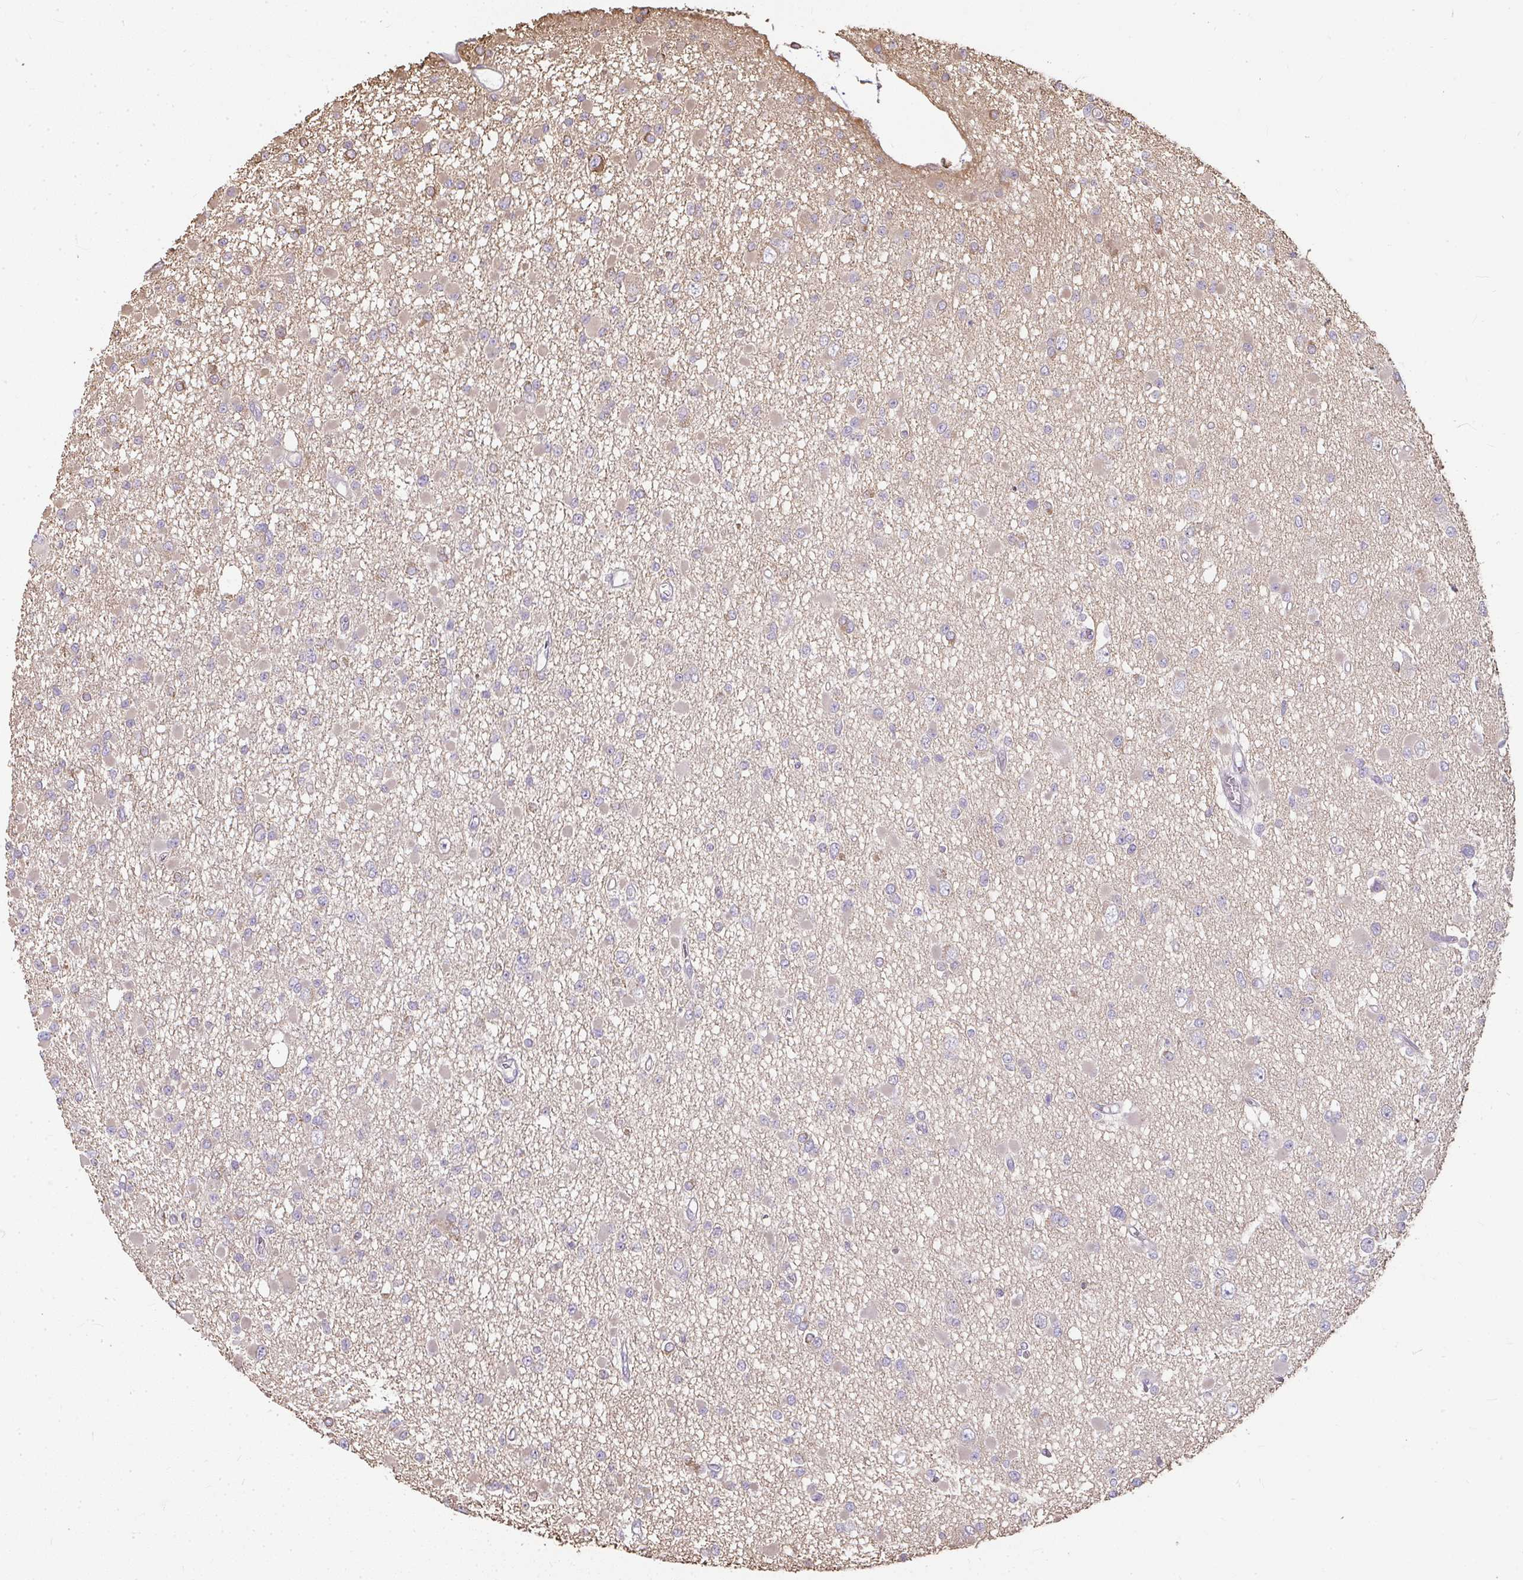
{"staining": {"intensity": "weak", "quantity": "<25%", "location": "cytoplasmic/membranous"}, "tissue": "glioma", "cell_type": "Tumor cells", "image_type": "cancer", "snomed": [{"axis": "morphology", "description": "Glioma, malignant, Low grade"}, {"axis": "topography", "description": "Brain"}], "caption": "Glioma stained for a protein using immunohistochemistry (IHC) displays no staining tumor cells.", "gene": "BRINP3", "patient": {"sex": "female", "age": 22}}